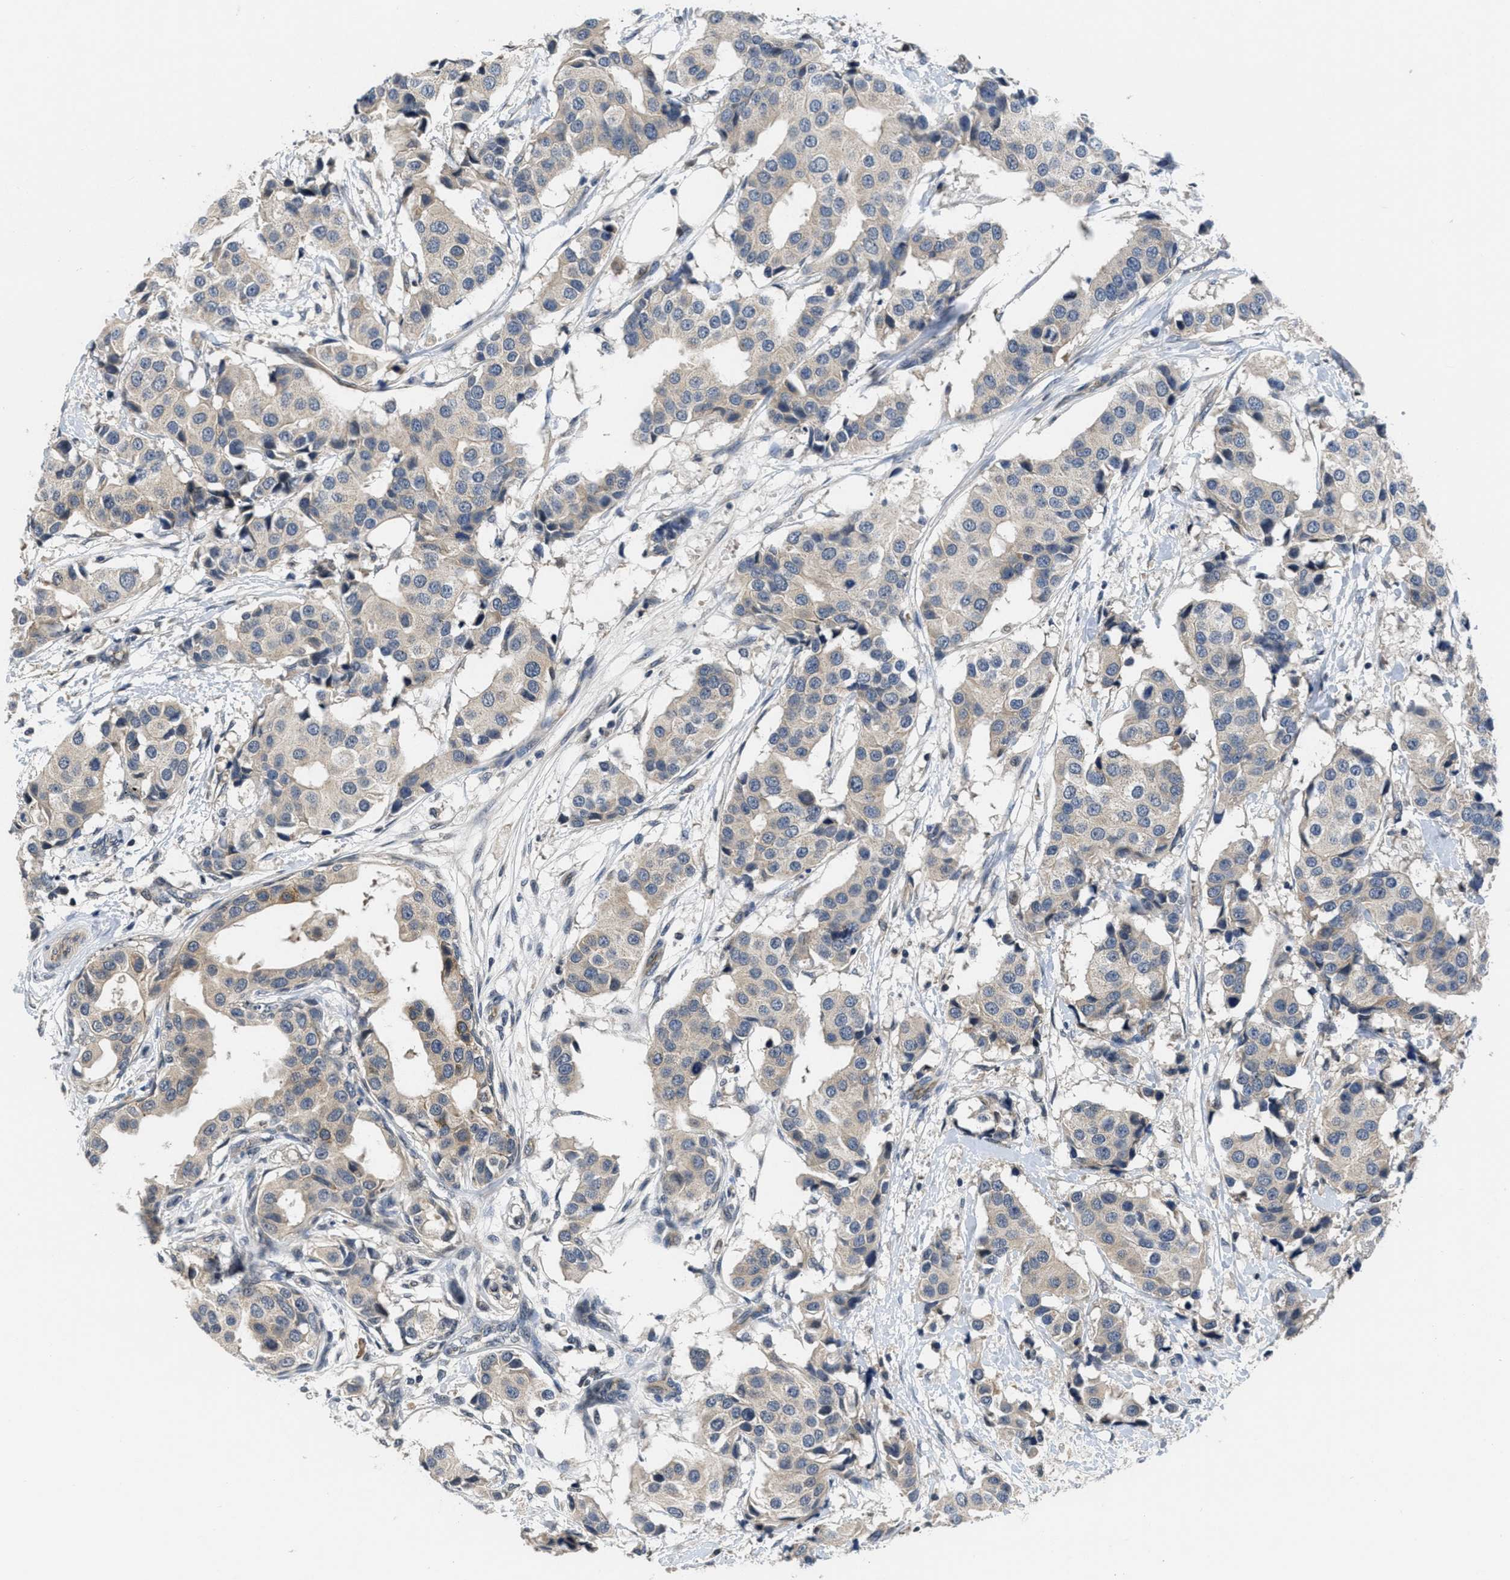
{"staining": {"intensity": "weak", "quantity": ">75%", "location": "cytoplasmic/membranous"}, "tissue": "breast cancer", "cell_type": "Tumor cells", "image_type": "cancer", "snomed": [{"axis": "morphology", "description": "Normal tissue, NOS"}, {"axis": "morphology", "description": "Duct carcinoma"}, {"axis": "topography", "description": "Breast"}], "caption": "Immunohistochemistry (IHC) staining of breast cancer (invasive ductal carcinoma), which exhibits low levels of weak cytoplasmic/membranous positivity in about >75% of tumor cells indicating weak cytoplasmic/membranous protein staining. The staining was performed using DAB (3,3'-diaminobenzidine) (brown) for protein detection and nuclei were counterstained in hematoxylin (blue).", "gene": "ANGPT1", "patient": {"sex": "female", "age": 39}}